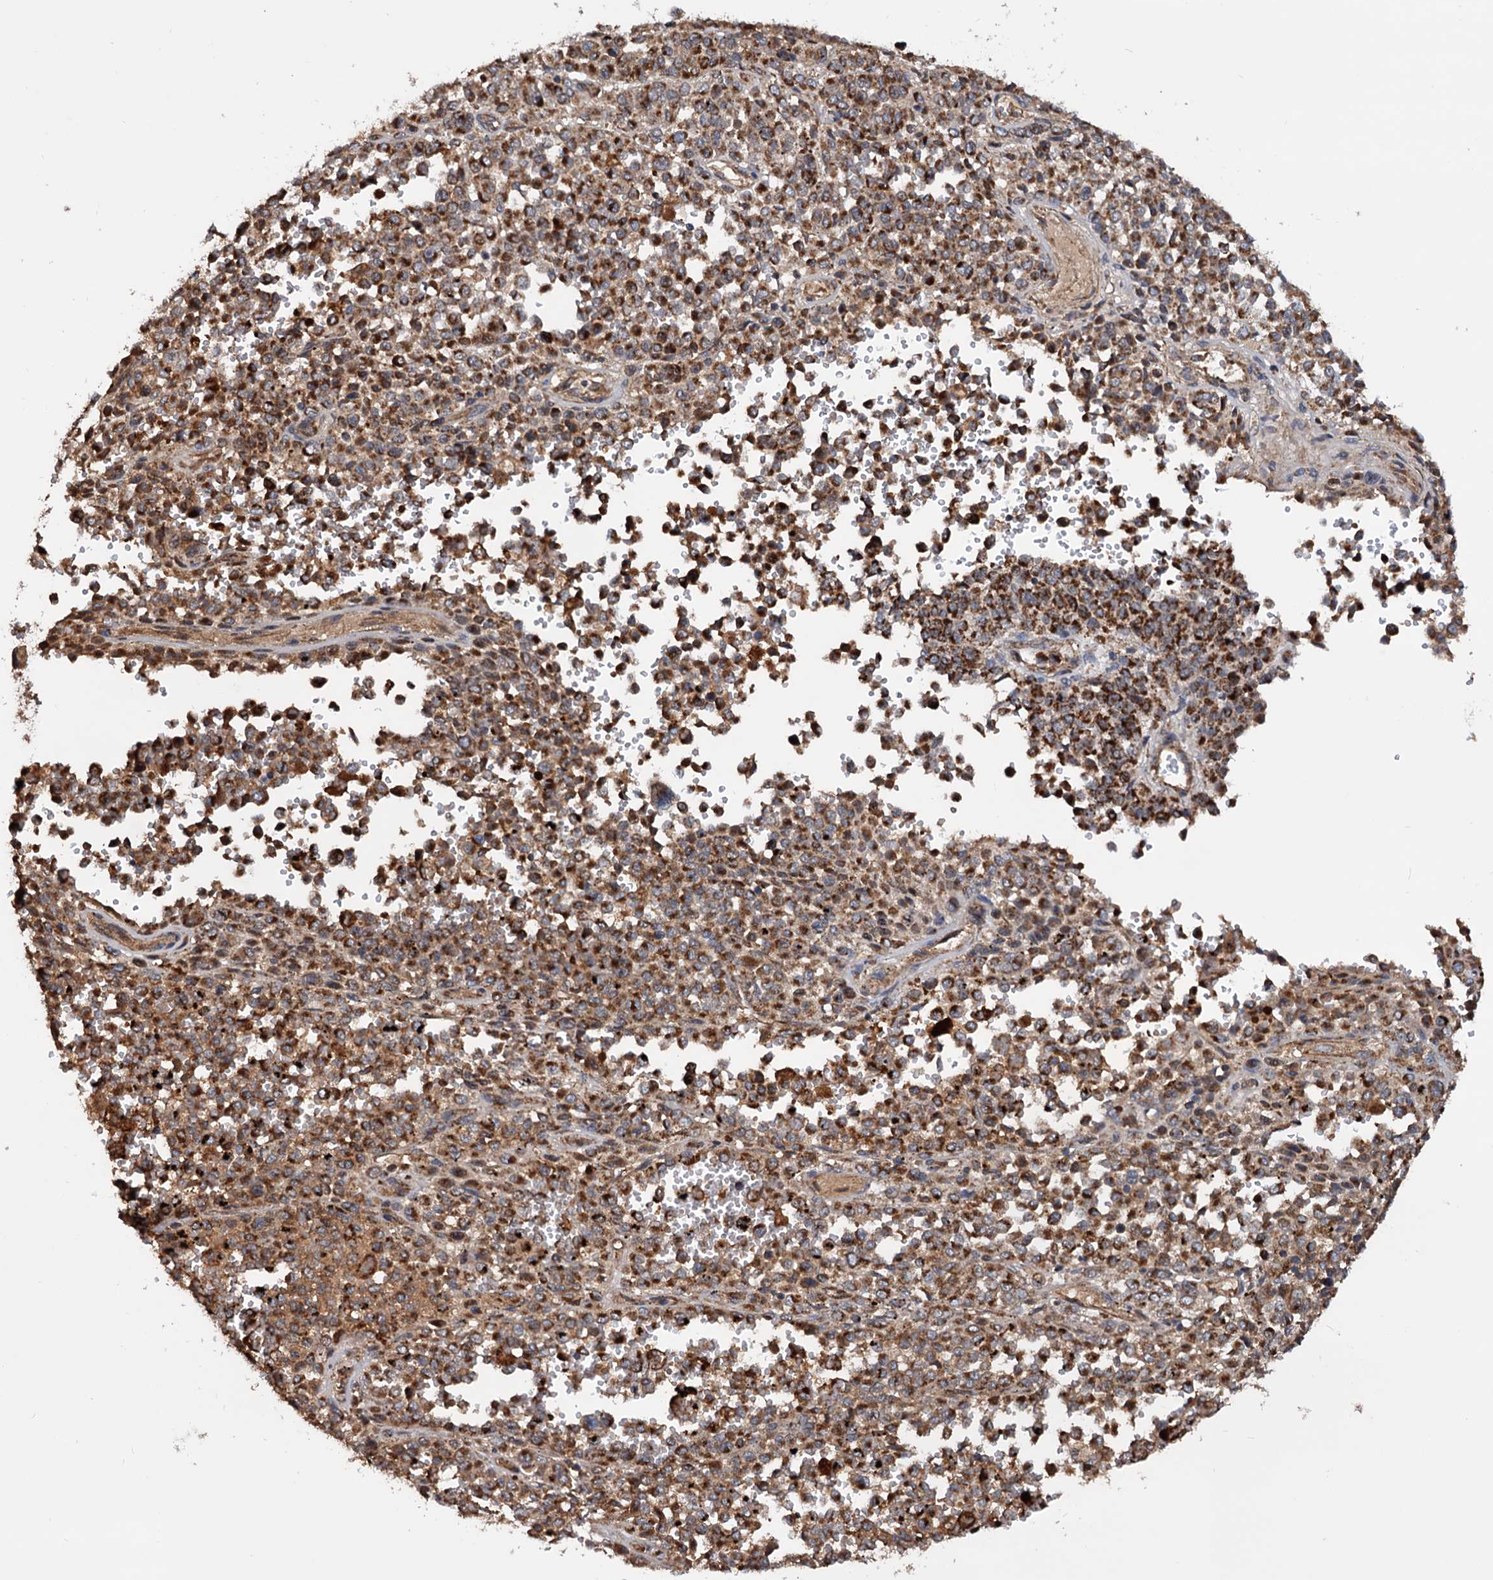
{"staining": {"intensity": "strong", "quantity": ">75%", "location": "cytoplasmic/membranous"}, "tissue": "melanoma", "cell_type": "Tumor cells", "image_type": "cancer", "snomed": [{"axis": "morphology", "description": "Malignant melanoma, Metastatic site"}, {"axis": "topography", "description": "Pancreas"}], "caption": "Immunohistochemical staining of melanoma demonstrates high levels of strong cytoplasmic/membranous protein staining in approximately >75% of tumor cells.", "gene": "MRPL42", "patient": {"sex": "female", "age": 30}}